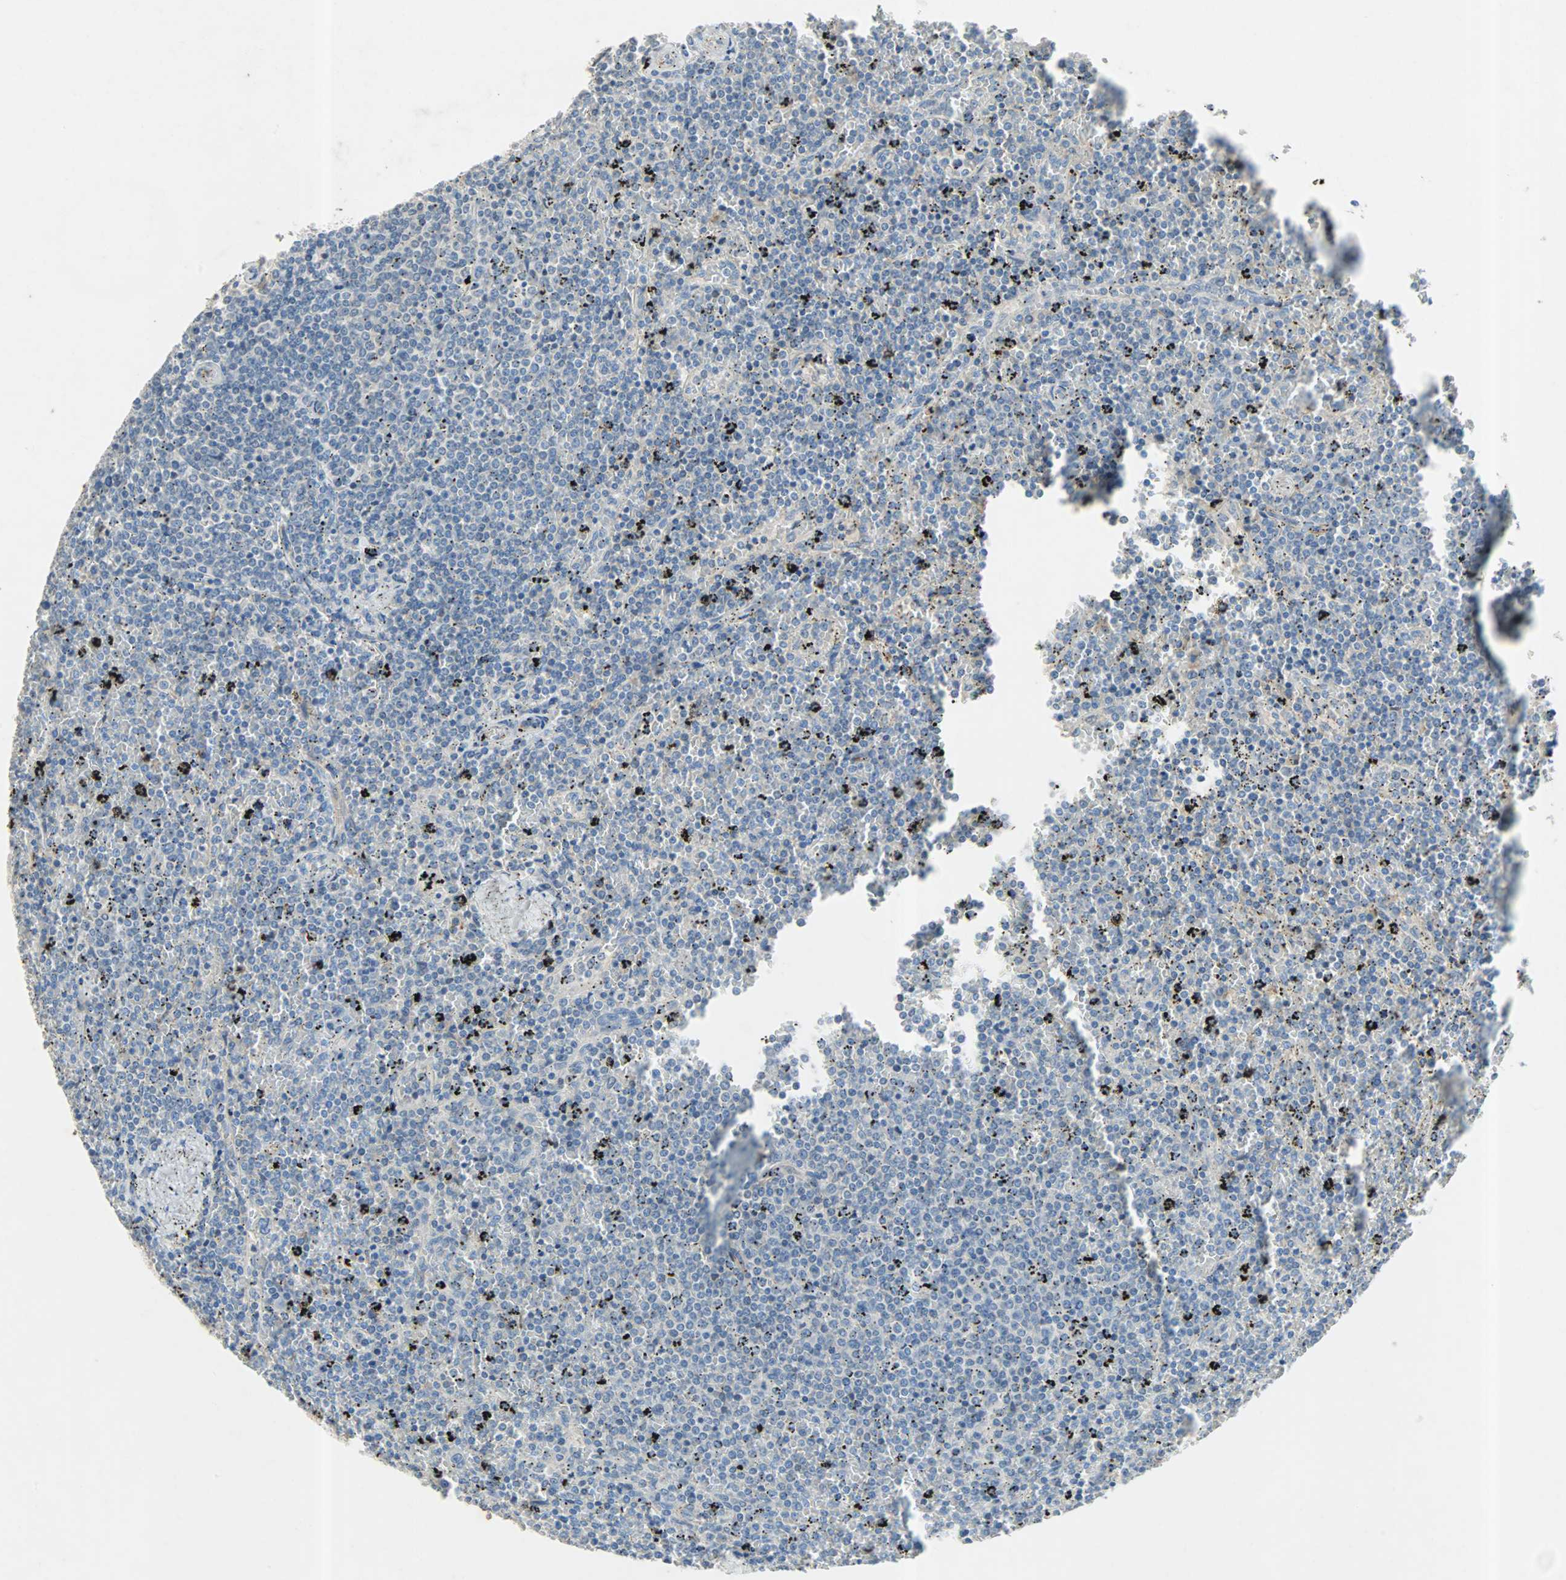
{"staining": {"intensity": "negative", "quantity": "none", "location": "none"}, "tissue": "lymphoma", "cell_type": "Tumor cells", "image_type": "cancer", "snomed": [{"axis": "morphology", "description": "Malignant lymphoma, non-Hodgkin's type, Low grade"}, {"axis": "topography", "description": "Spleen"}], "caption": "Malignant lymphoma, non-Hodgkin's type (low-grade) stained for a protein using immunohistochemistry shows no positivity tumor cells.", "gene": "PCDHB2", "patient": {"sex": "female", "age": 77}}